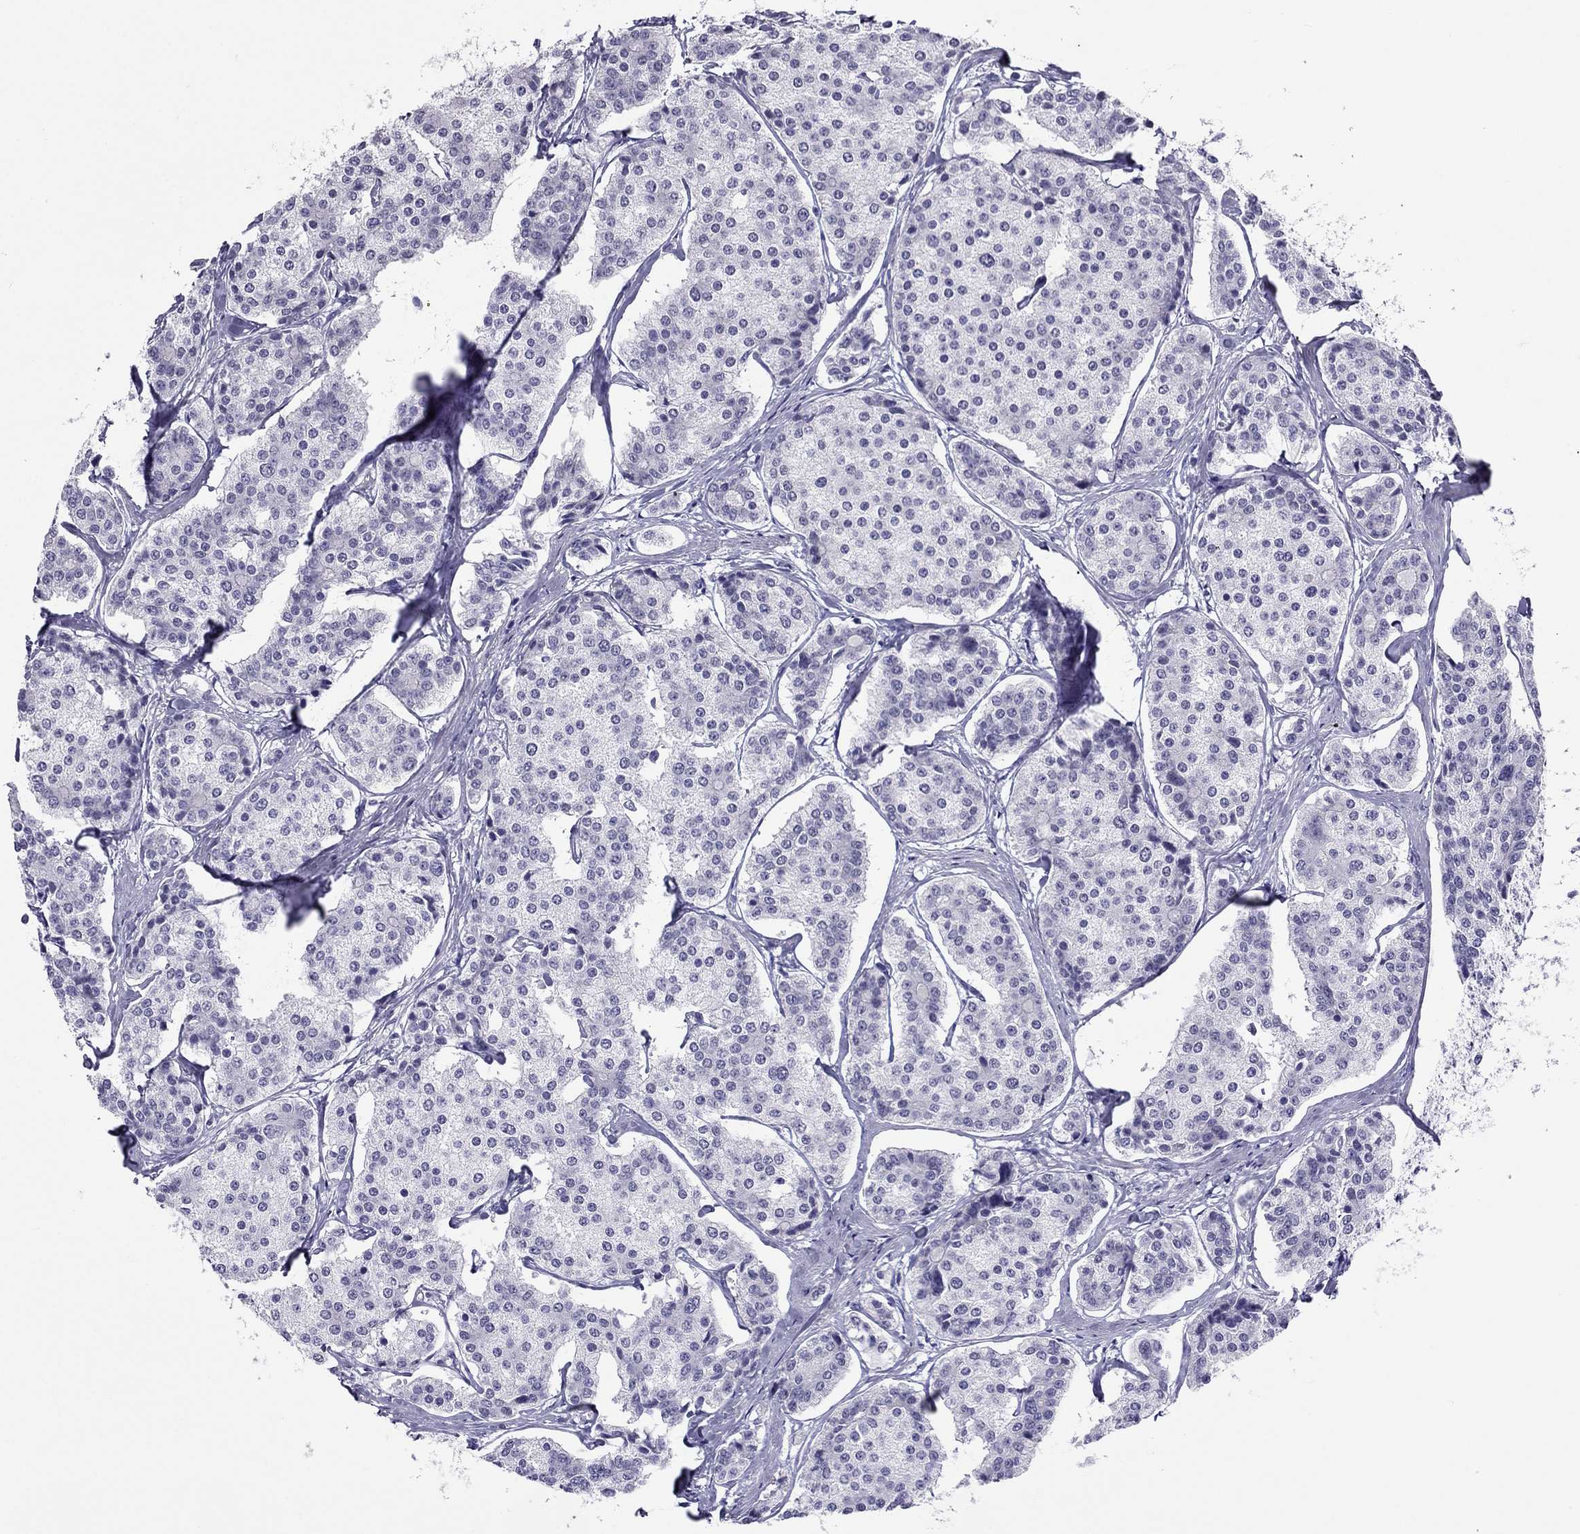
{"staining": {"intensity": "negative", "quantity": "none", "location": "none"}, "tissue": "carcinoid", "cell_type": "Tumor cells", "image_type": "cancer", "snomed": [{"axis": "morphology", "description": "Carcinoid, malignant, NOS"}, {"axis": "topography", "description": "Small intestine"}], "caption": "Immunohistochemistry (IHC) image of human carcinoid stained for a protein (brown), which shows no positivity in tumor cells.", "gene": "CROCC2", "patient": {"sex": "female", "age": 65}}